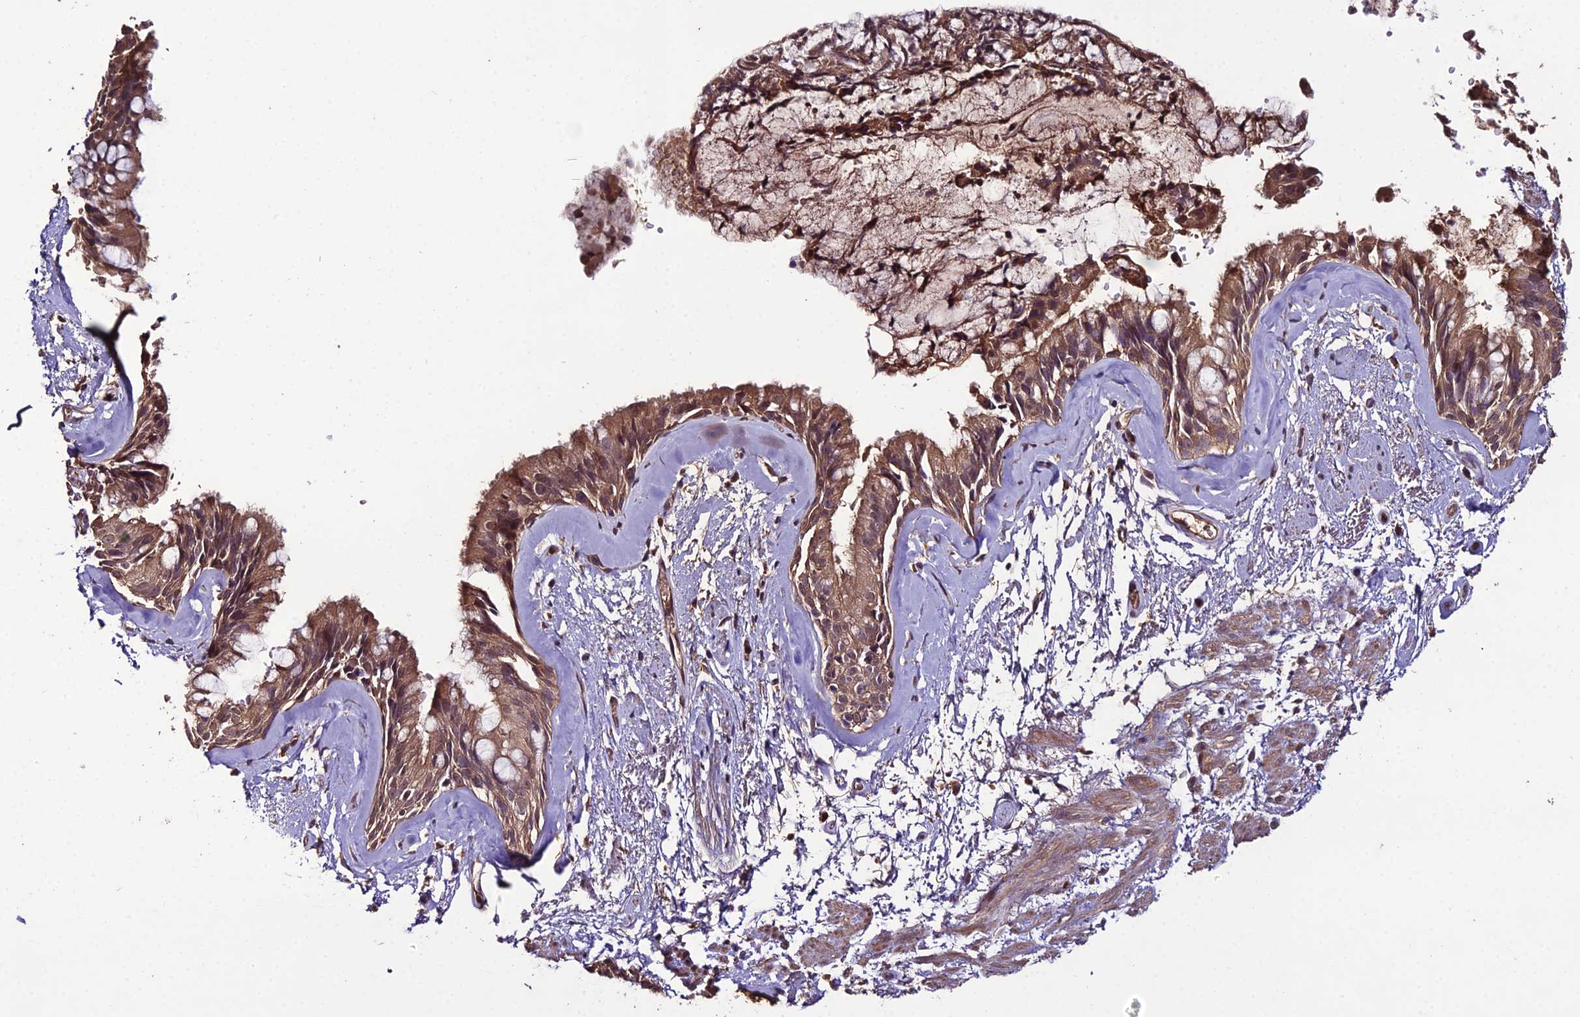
{"staining": {"intensity": "moderate", "quantity": ">75%", "location": "cytoplasmic/membranous"}, "tissue": "bronchus", "cell_type": "Respiratory epithelial cells", "image_type": "normal", "snomed": [{"axis": "morphology", "description": "Normal tissue, NOS"}, {"axis": "topography", "description": "Cartilage tissue"}, {"axis": "topography", "description": "Bronchus"}], "caption": "High-magnification brightfield microscopy of benign bronchus stained with DAB (3,3'-diaminobenzidine) (brown) and counterstained with hematoxylin (blue). respiratory epithelial cells exhibit moderate cytoplasmic/membranous expression is identified in about>75% of cells. The staining is performed using DAB brown chromogen to label protein expression. The nuclei are counter-stained blue using hematoxylin.", "gene": "KCTD16", "patient": {"sex": "female", "age": 66}}